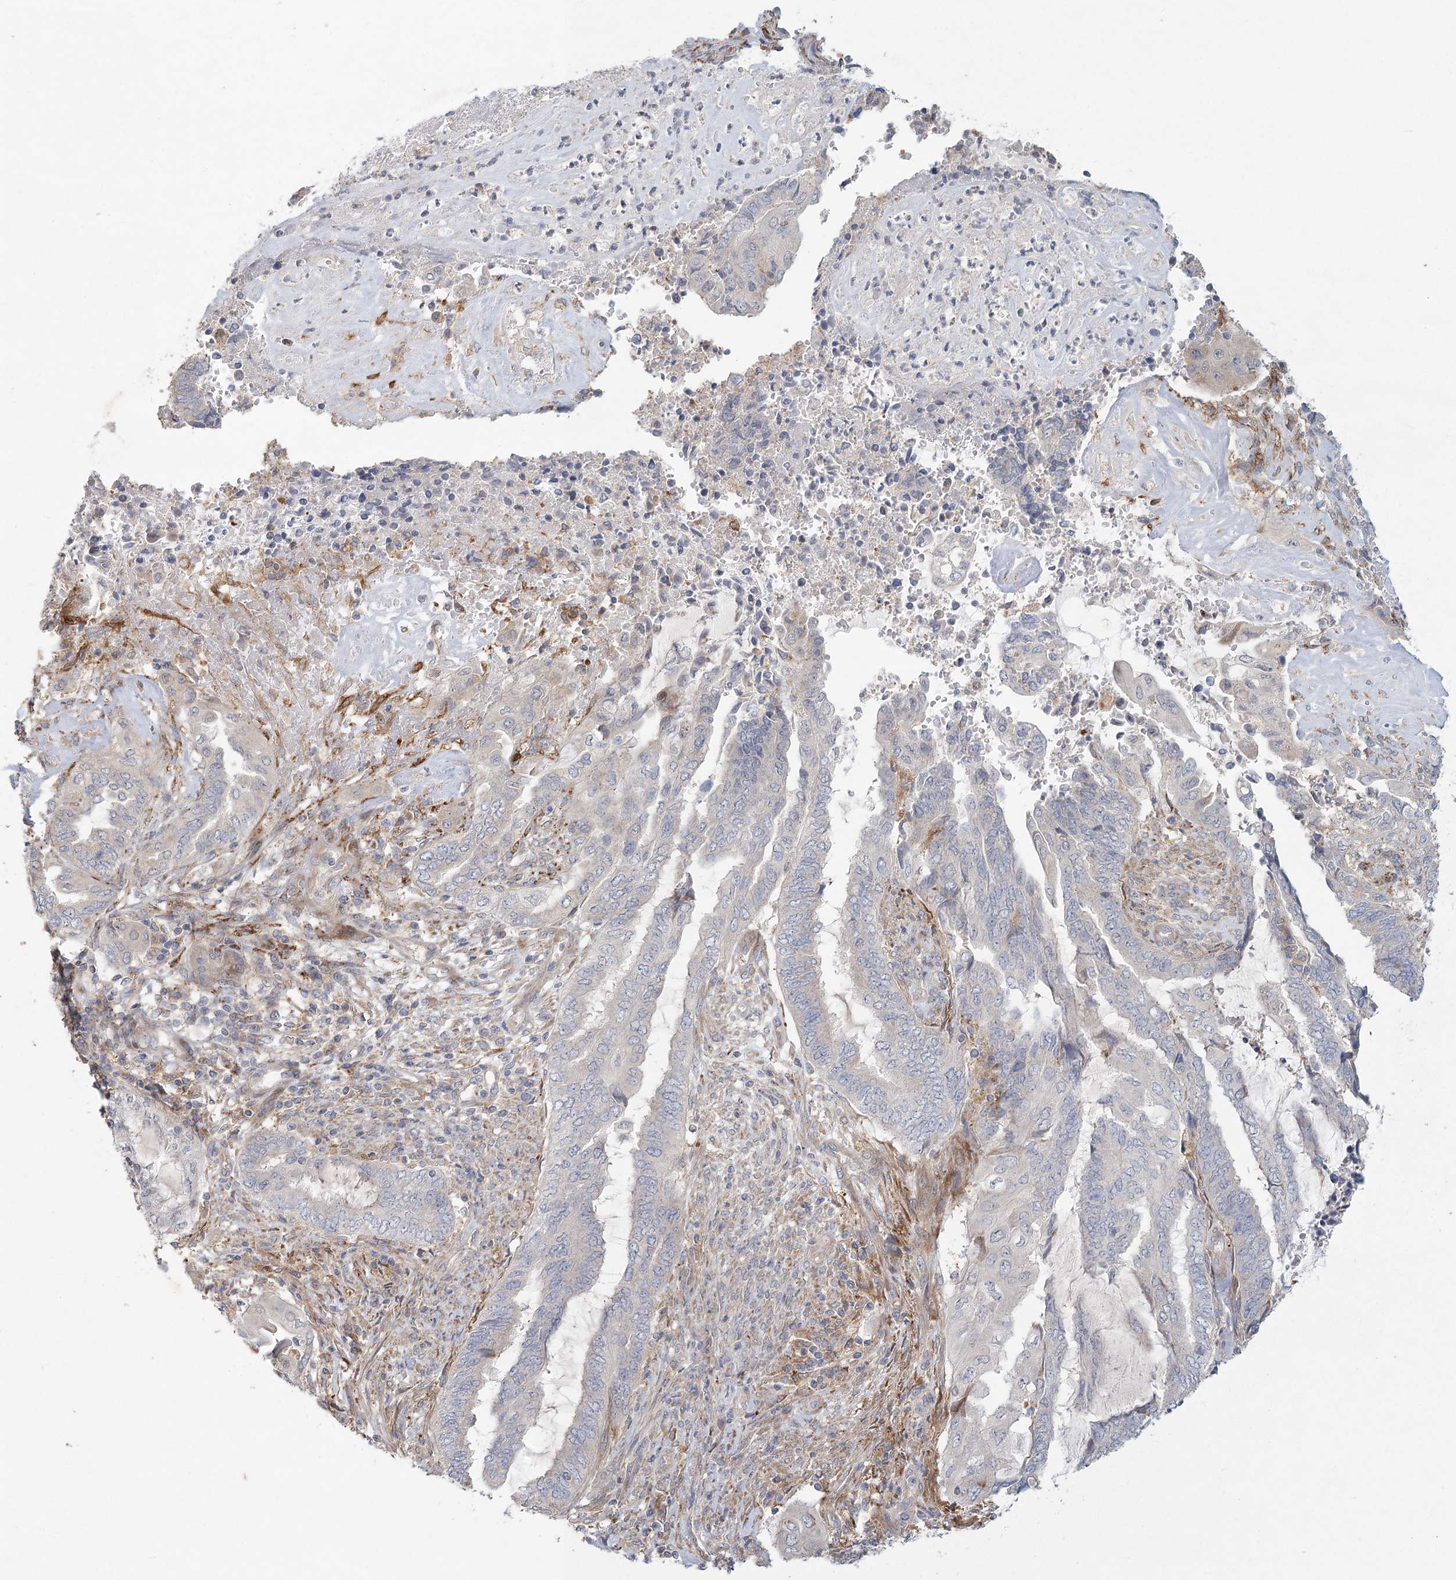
{"staining": {"intensity": "weak", "quantity": "<25%", "location": "cytoplasmic/membranous"}, "tissue": "endometrial cancer", "cell_type": "Tumor cells", "image_type": "cancer", "snomed": [{"axis": "morphology", "description": "Adenocarcinoma, NOS"}, {"axis": "topography", "description": "Uterus"}, {"axis": "topography", "description": "Endometrium"}], "caption": "Immunohistochemistry (IHC) of human endometrial cancer displays no expression in tumor cells.", "gene": "FAM110C", "patient": {"sex": "female", "age": 70}}